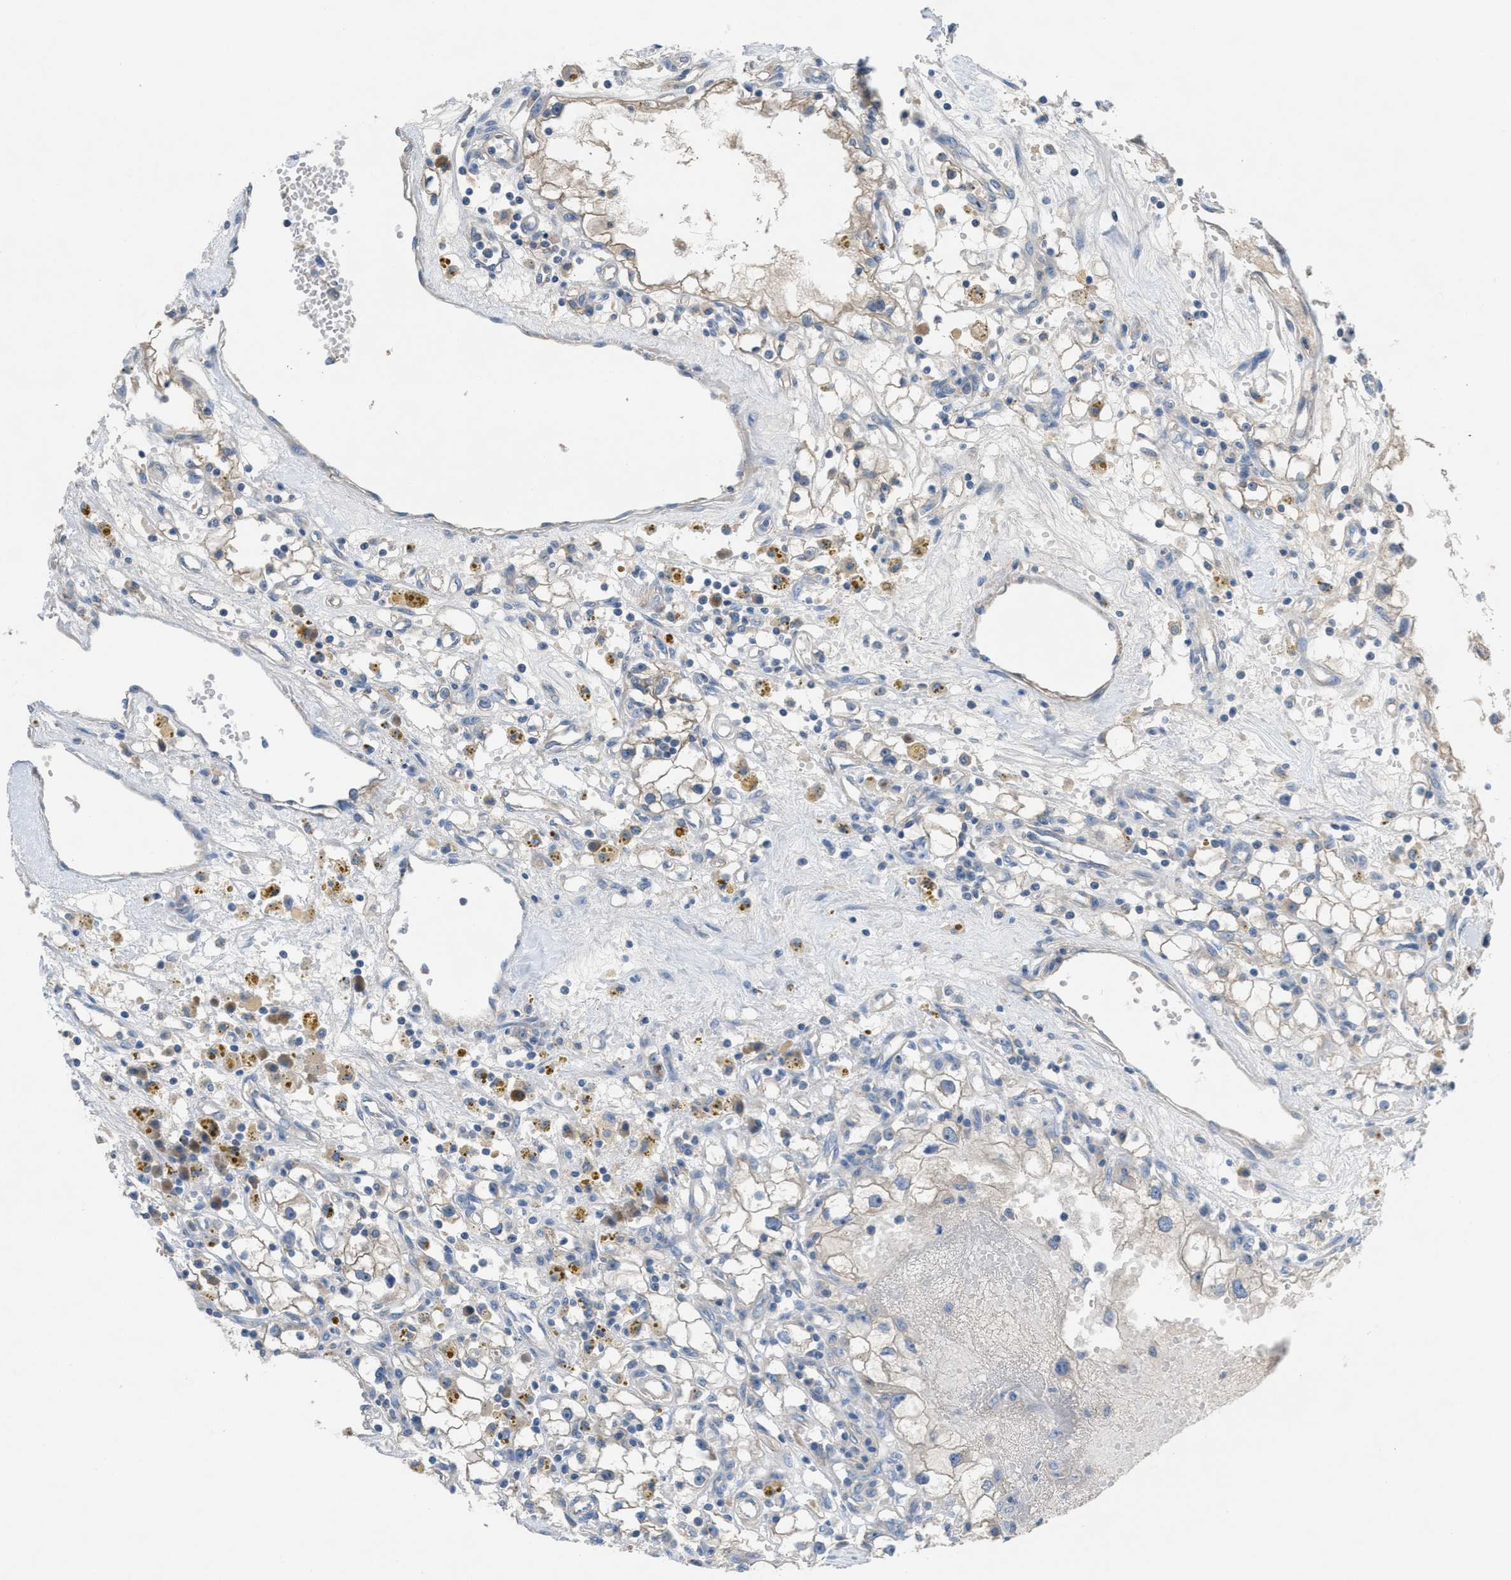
{"staining": {"intensity": "weak", "quantity": "25%-75%", "location": "cytoplasmic/membranous"}, "tissue": "renal cancer", "cell_type": "Tumor cells", "image_type": "cancer", "snomed": [{"axis": "morphology", "description": "Adenocarcinoma, NOS"}, {"axis": "topography", "description": "Kidney"}], "caption": "Immunohistochemical staining of human renal adenocarcinoma exhibits low levels of weak cytoplasmic/membranous protein positivity in about 25%-75% of tumor cells.", "gene": "UBA5", "patient": {"sex": "male", "age": 56}}